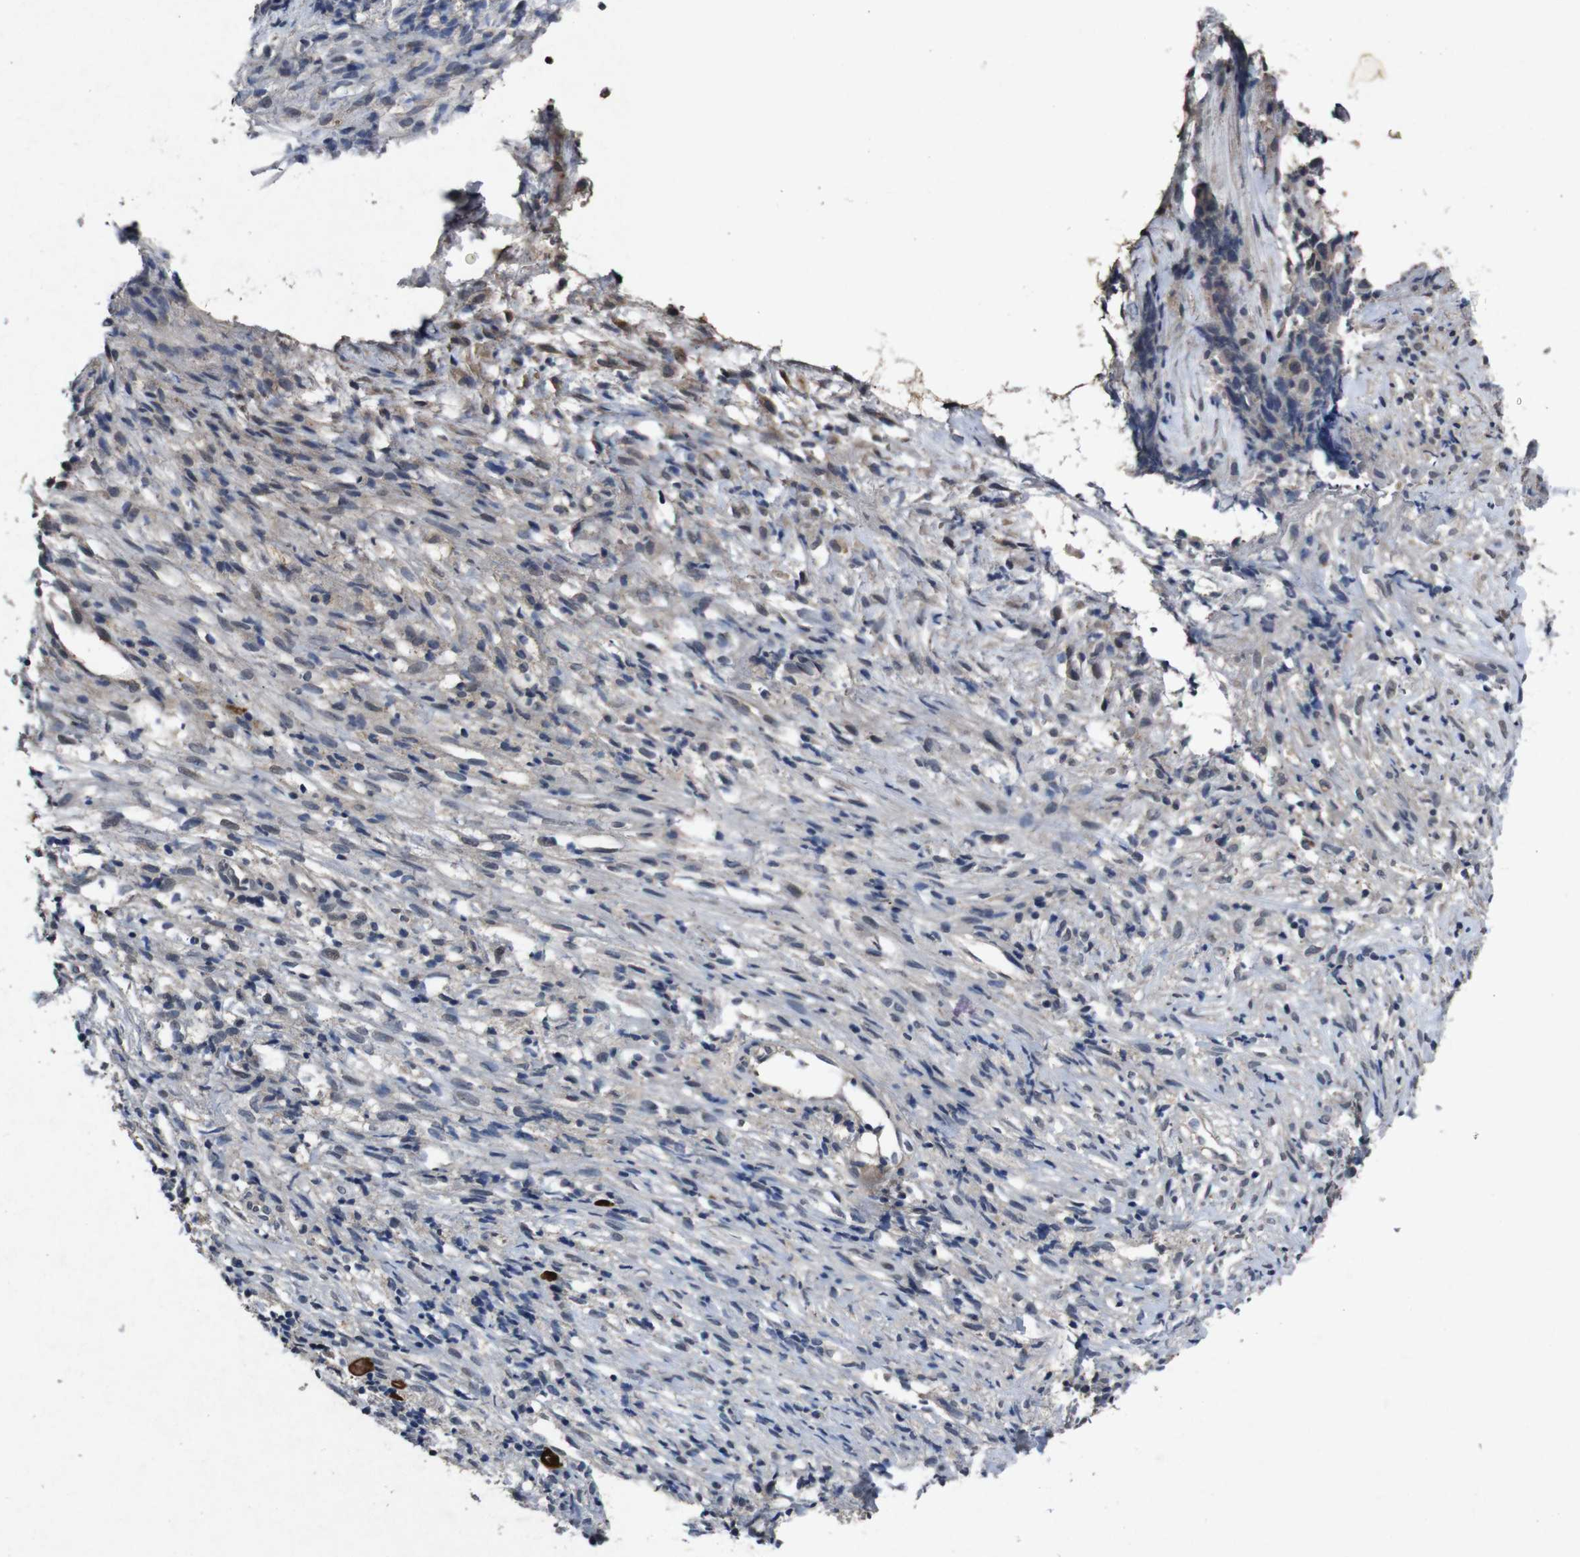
{"staining": {"intensity": "negative", "quantity": "none", "location": "none"}, "tissue": "ovarian cancer", "cell_type": "Tumor cells", "image_type": "cancer", "snomed": [{"axis": "morphology", "description": "Carcinoma, endometroid"}, {"axis": "topography", "description": "Ovary"}], "caption": "The immunohistochemistry (IHC) micrograph has no significant staining in tumor cells of ovarian endometroid carcinoma tissue.", "gene": "AKT3", "patient": {"sex": "female", "age": 42}}